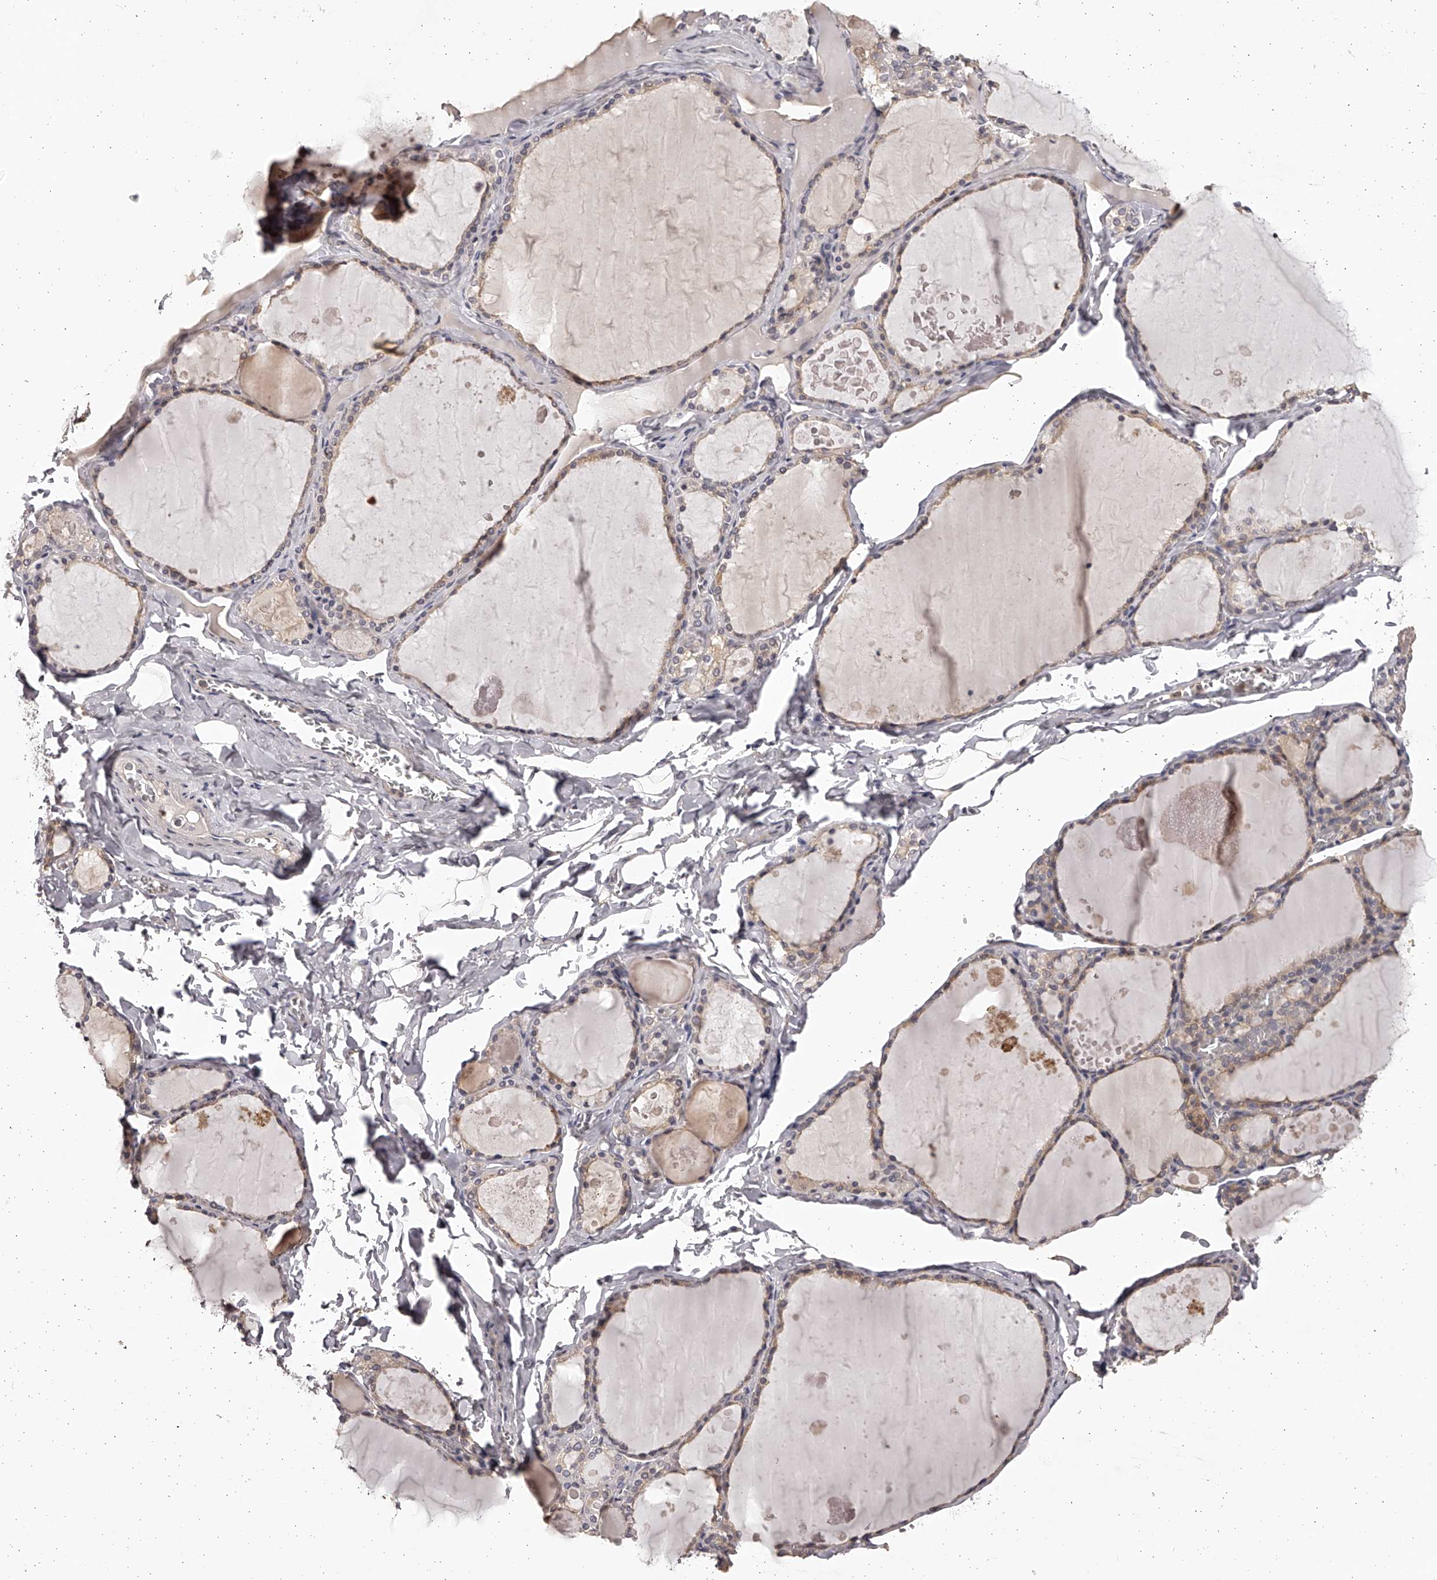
{"staining": {"intensity": "moderate", "quantity": "25%-75%", "location": "cytoplasmic/membranous"}, "tissue": "thyroid gland", "cell_type": "Glandular cells", "image_type": "normal", "snomed": [{"axis": "morphology", "description": "Normal tissue, NOS"}, {"axis": "topography", "description": "Thyroid gland"}], "caption": "Thyroid gland stained for a protein demonstrates moderate cytoplasmic/membranous positivity in glandular cells. (Stains: DAB in brown, nuclei in blue, Microscopy: brightfield microscopy at high magnification).", "gene": "TNN", "patient": {"sex": "male", "age": 56}}